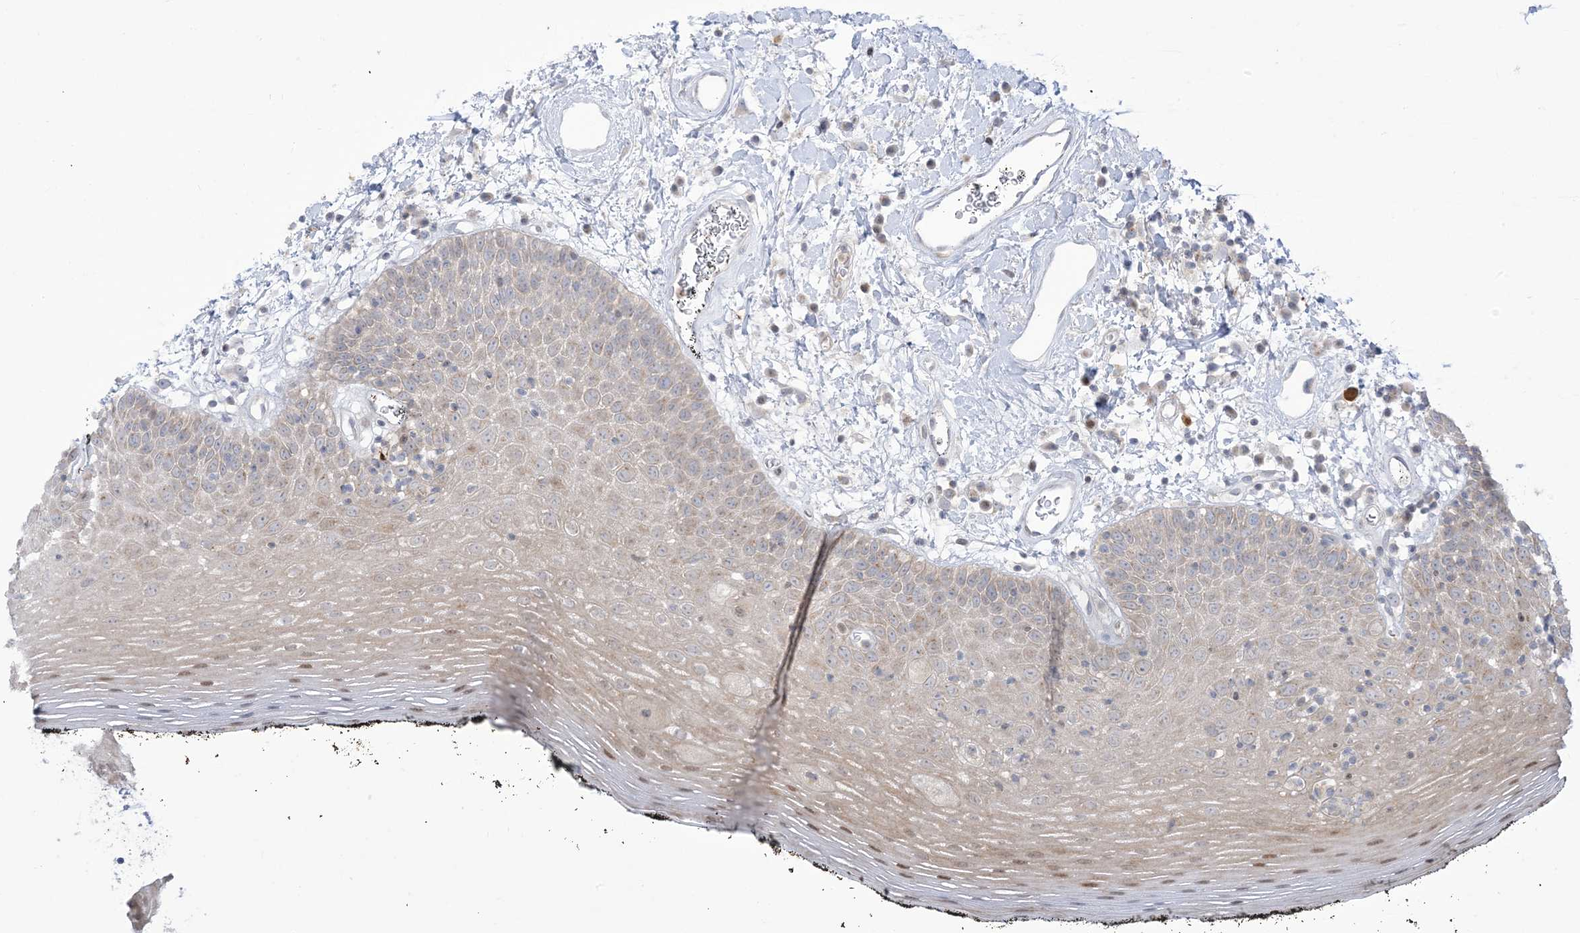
{"staining": {"intensity": "moderate", "quantity": "<25%", "location": "cytoplasmic/membranous,nuclear"}, "tissue": "oral mucosa", "cell_type": "Squamous epithelial cells", "image_type": "normal", "snomed": [{"axis": "morphology", "description": "Normal tissue, NOS"}, {"axis": "topography", "description": "Oral tissue"}], "caption": "Oral mucosa stained with a brown dye exhibits moderate cytoplasmic/membranous,nuclear positive expression in approximately <25% of squamous epithelial cells.", "gene": "AFTPH", "patient": {"sex": "male", "age": 74}}